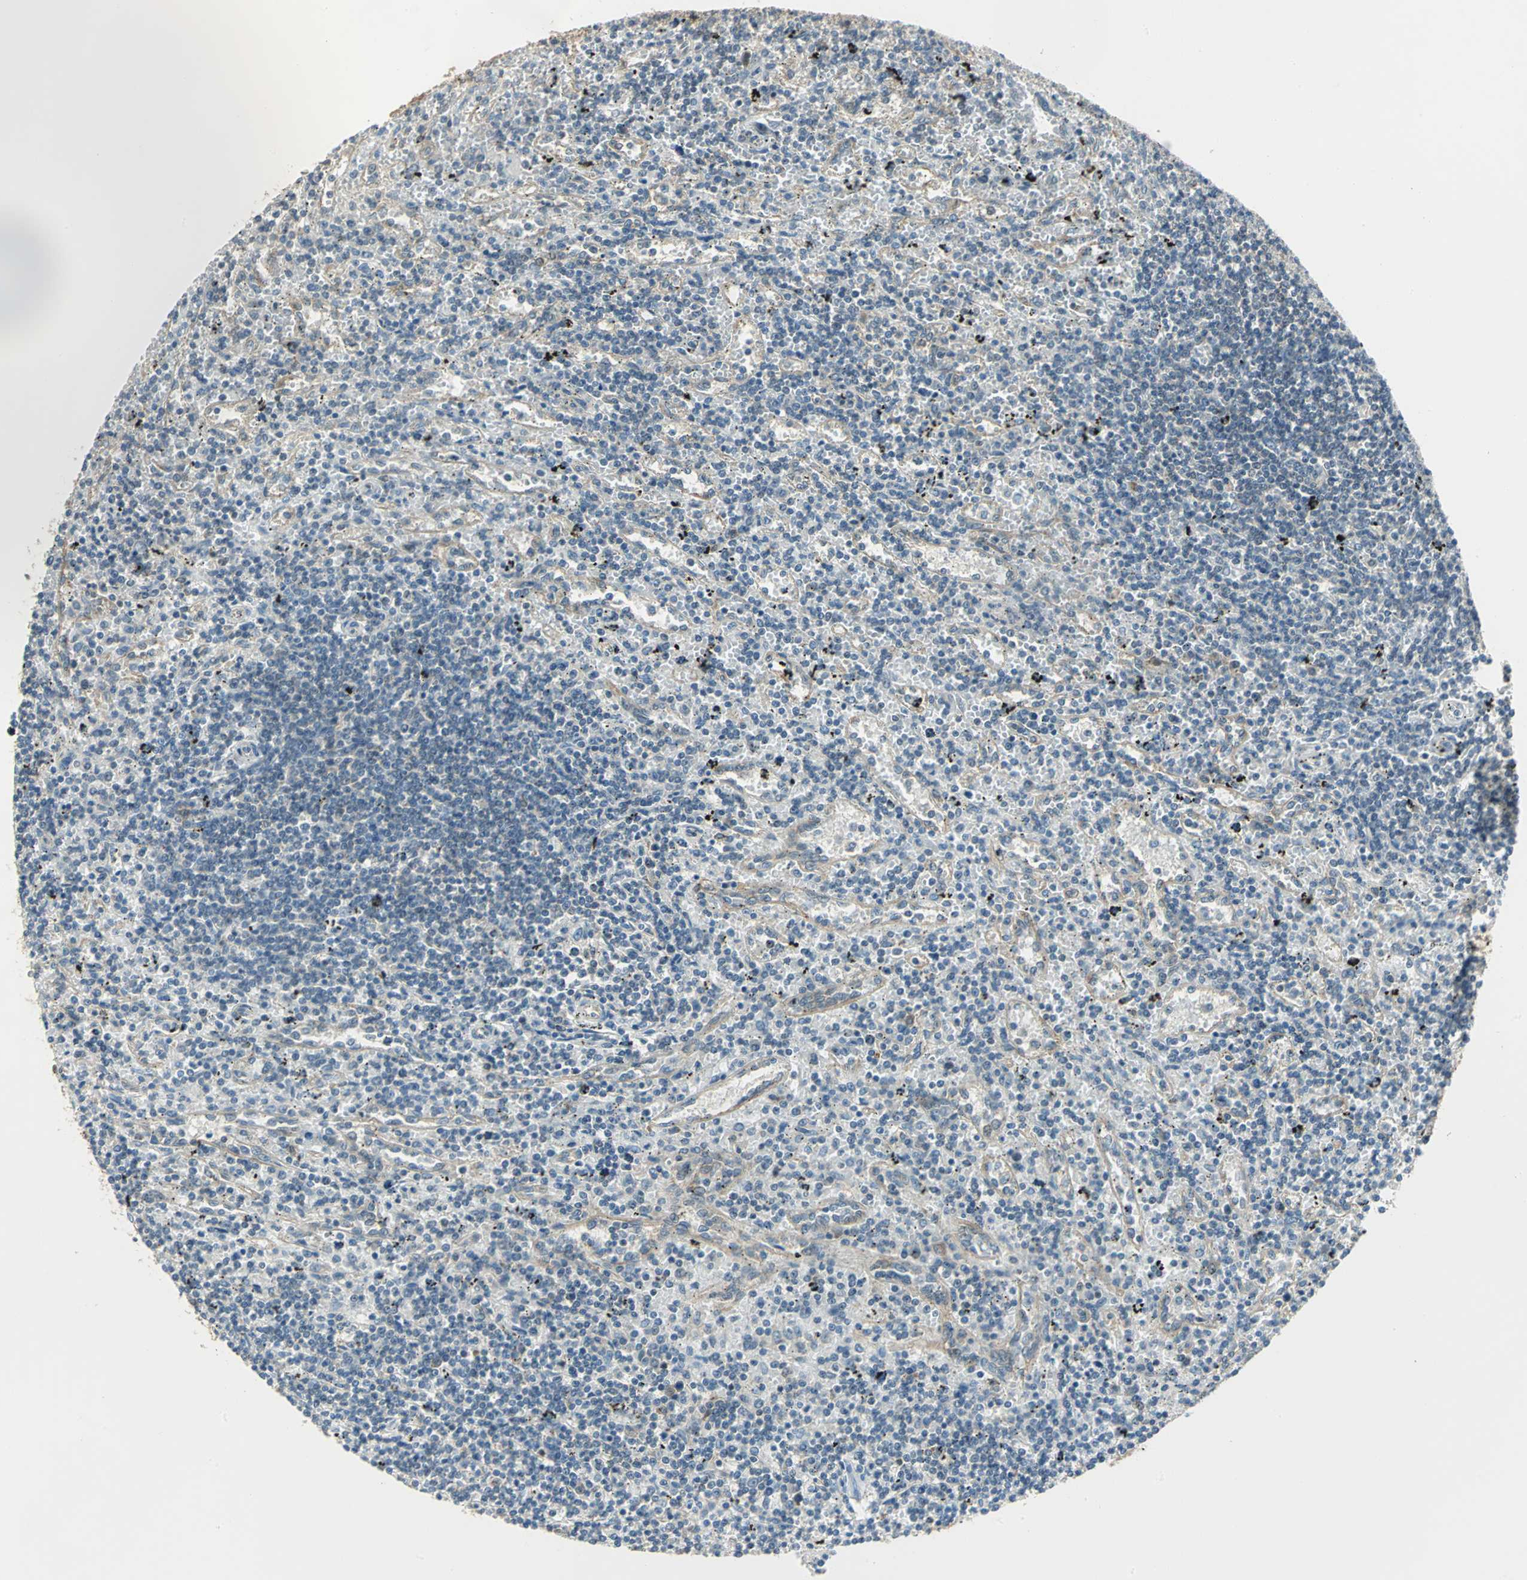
{"staining": {"intensity": "negative", "quantity": "none", "location": "none"}, "tissue": "lymphoma", "cell_type": "Tumor cells", "image_type": "cancer", "snomed": [{"axis": "morphology", "description": "Malignant lymphoma, non-Hodgkin's type, Low grade"}, {"axis": "topography", "description": "Spleen"}], "caption": "There is no significant staining in tumor cells of lymphoma.", "gene": "DDX5", "patient": {"sex": "male", "age": 76}}